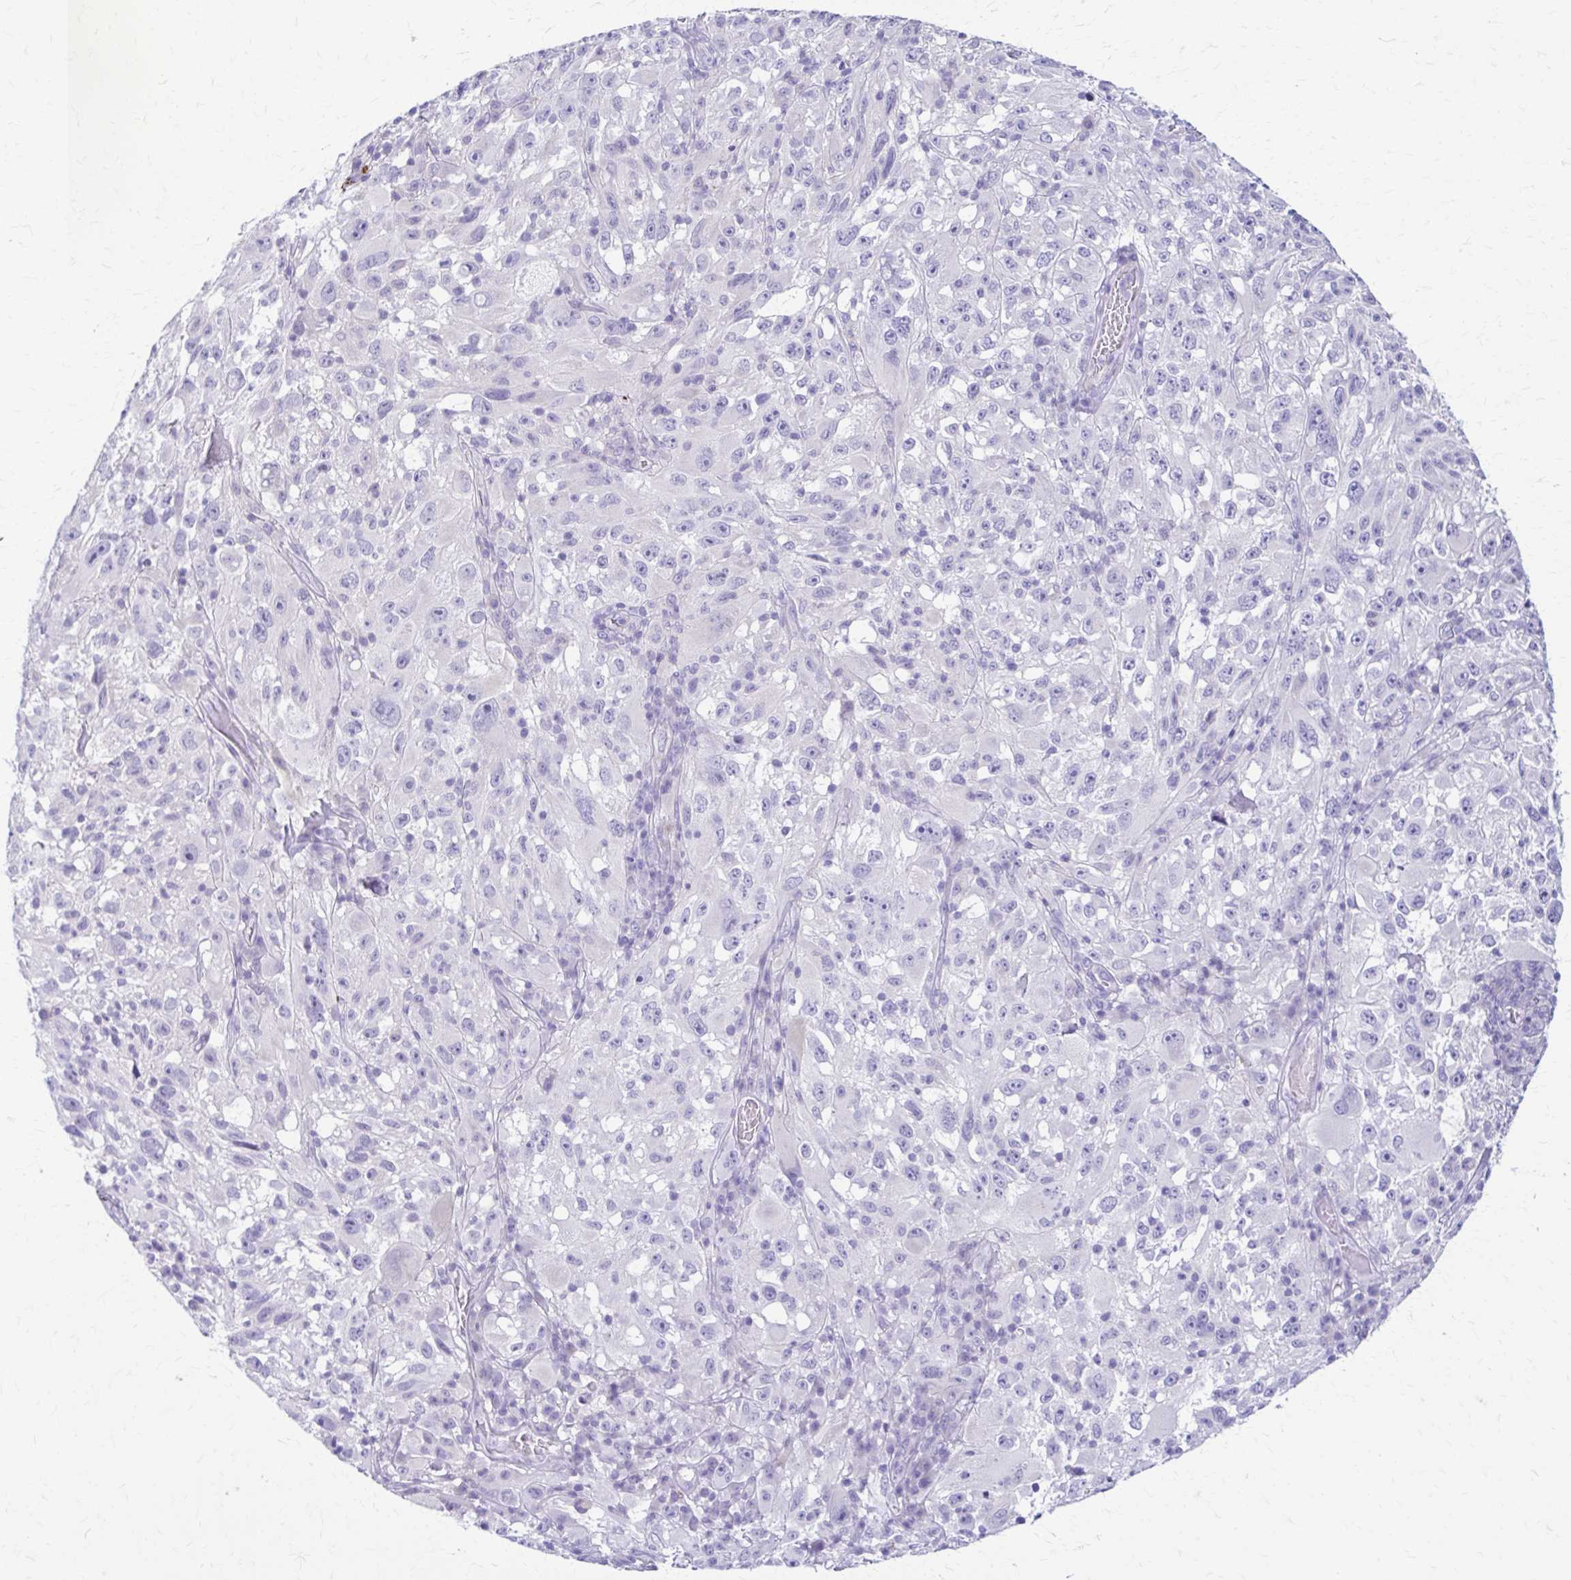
{"staining": {"intensity": "negative", "quantity": "none", "location": "none"}, "tissue": "melanoma", "cell_type": "Tumor cells", "image_type": "cancer", "snomed": [{"axis": "morphology", "description": "Malignant melanoma, NOS"}, {"axis": "topography", "description": "Skin"}], "caption": "The image demonstrates no staining of tumor cells in melanoma.", "gene": "DSP", "patient": {"sex": "female", "age": 71}}